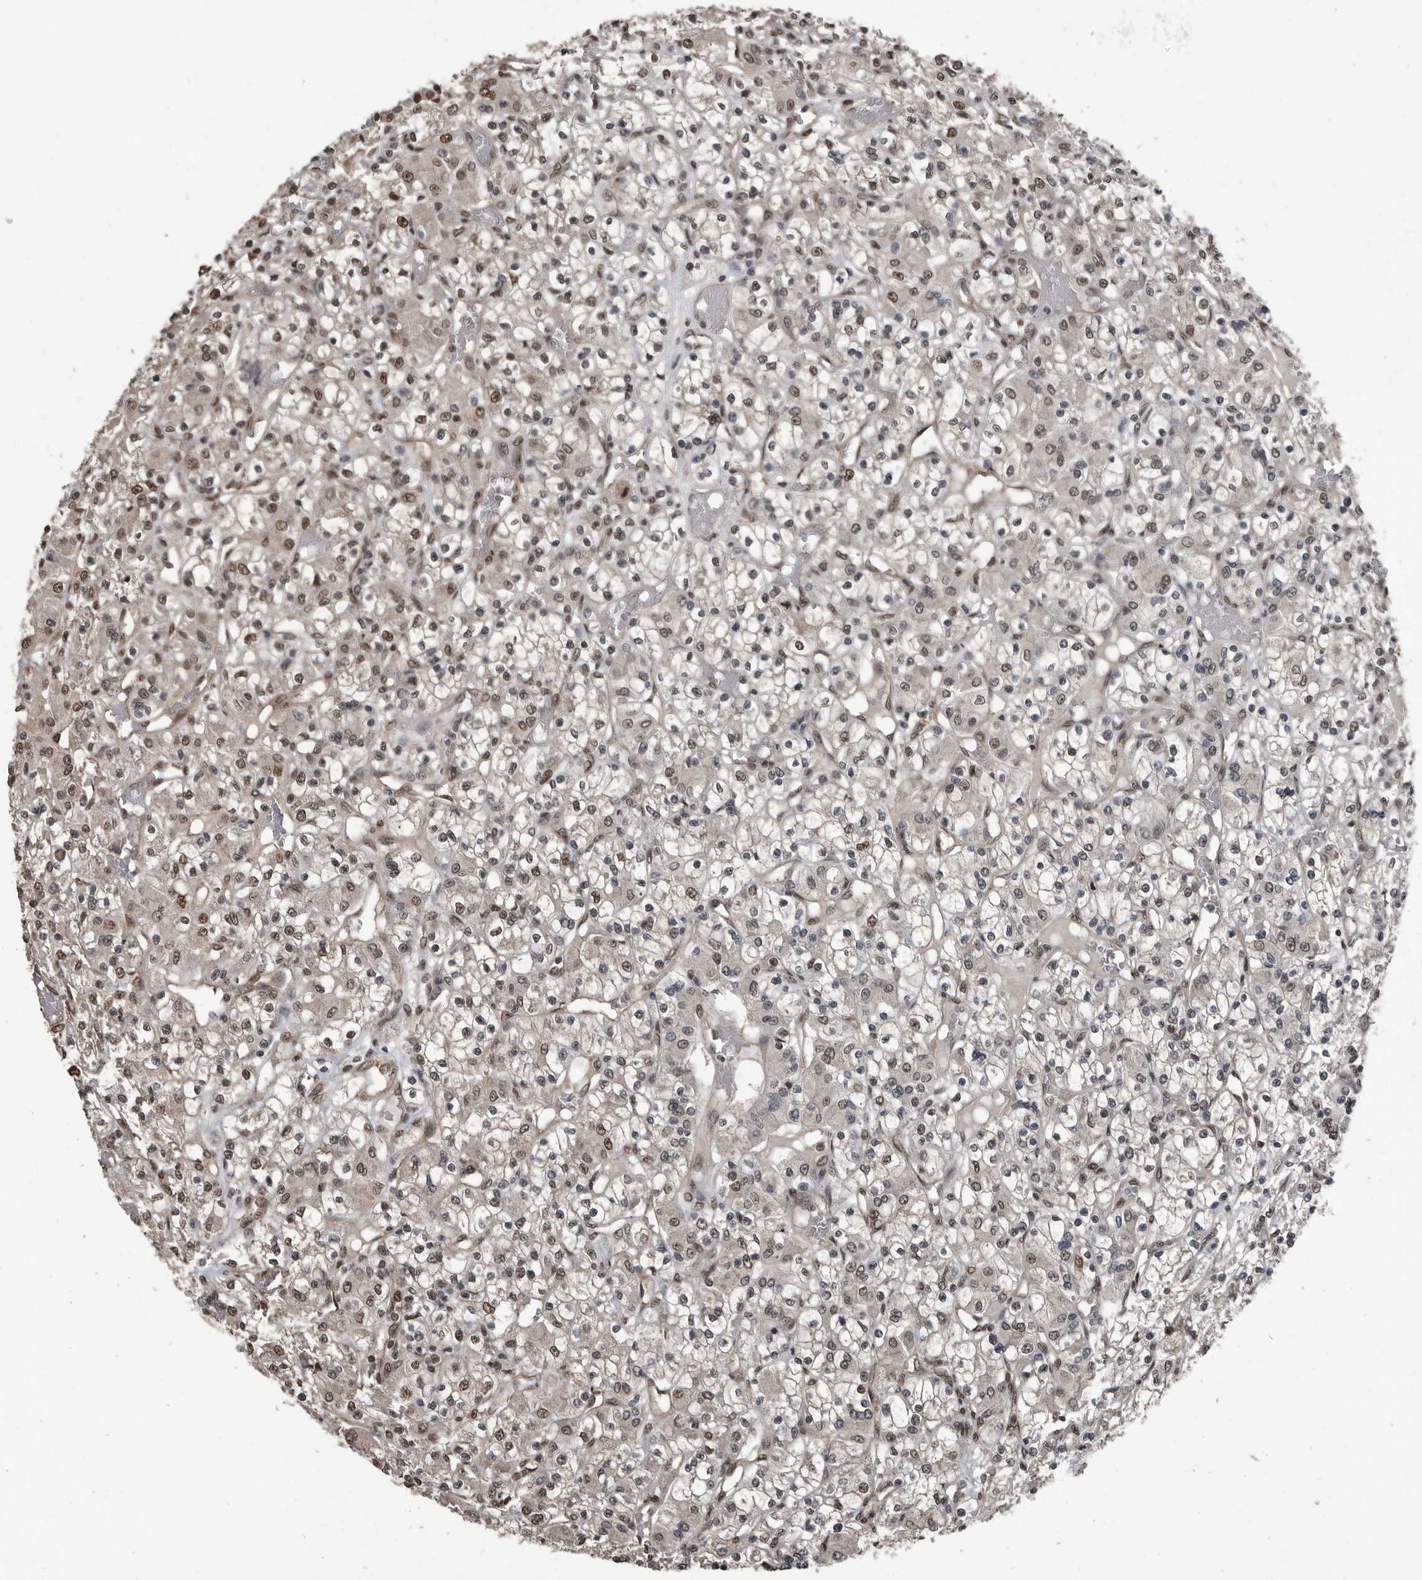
{"staining": {"intensity": "moderate", "quantity": "25%-75%", "location": "nuclear"}, "tissue": "renal cancer", "cell_type": "Tumor cells", "image_type": "cancer", "snomed": [{"axis": "morphology", "description": "Adenocarcinoma, NOS"}, {"axis": "topography", "description": "Kidney"}], "caption": "Adenocarcinoma (renal) was stained to show a protein in brown. There is medium levels of moderate nuclear expression in about 25%-75% of tumor cells. Using DAB (3,3'-diaminobenzidine) (brown) and hematoxylin (blue) stains, captured at high magnification using brightfield microscopy.", "gene": "CHD1L", "patient": {"sex": "female", "age": 59}}